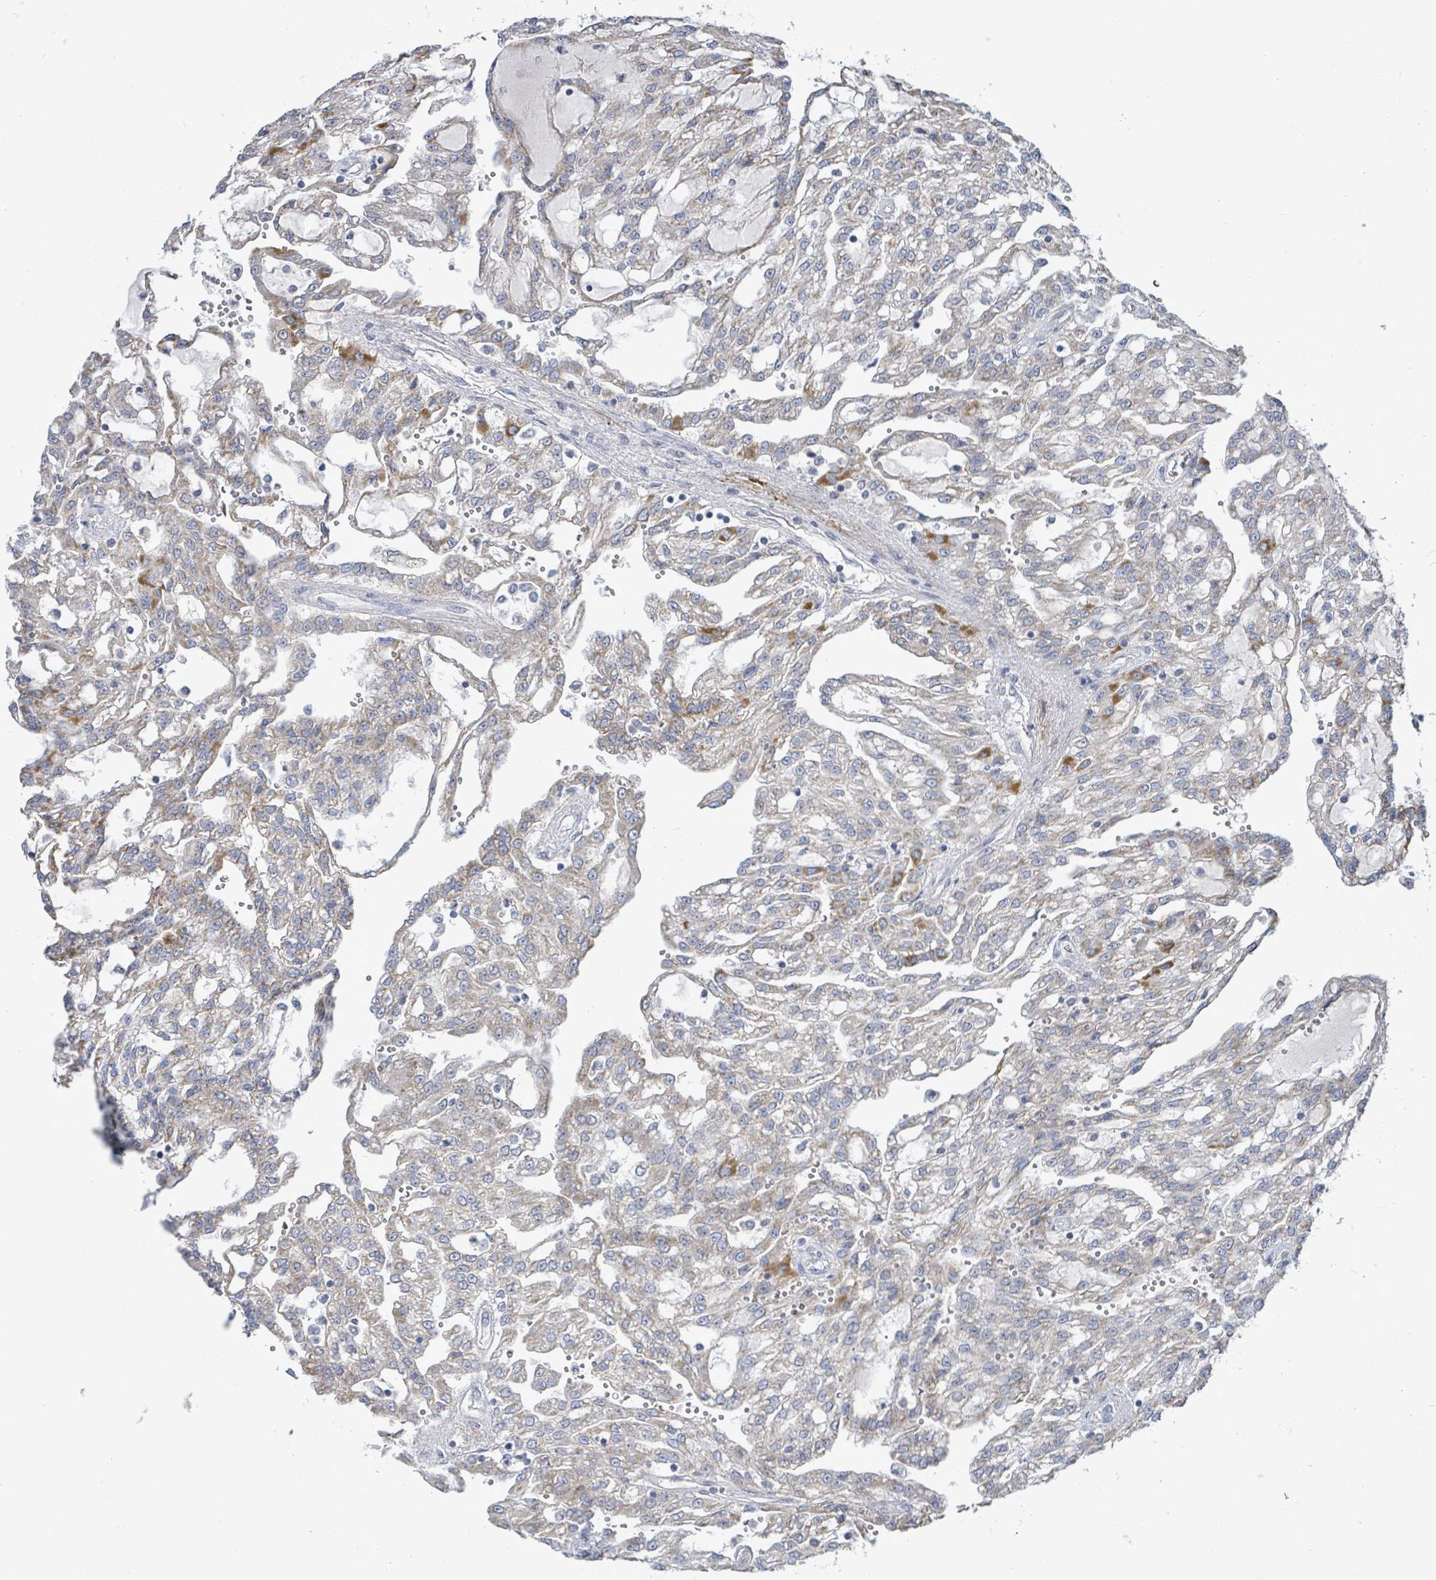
{"staining": {"intensity": "moderate", "quantity": "<25%", "location": "cytoplasmic/membranous"}, "tissue": "renal cancer", "cell_type": "Tumor cells", "image_type": "cancer", "snomed": [{"axis": "morphology", "description": "Adenocarcinoma, NOS"}, {"axis": "topography", "description": "Kidney"}], "caption": "Moderate cytoplasmic/membranous positivity is seen in about <25% of tumor cells in adenocarcinoma (renal).", "gene": "ZFPM1", "patient": {"sex": "male", "age": 63}}